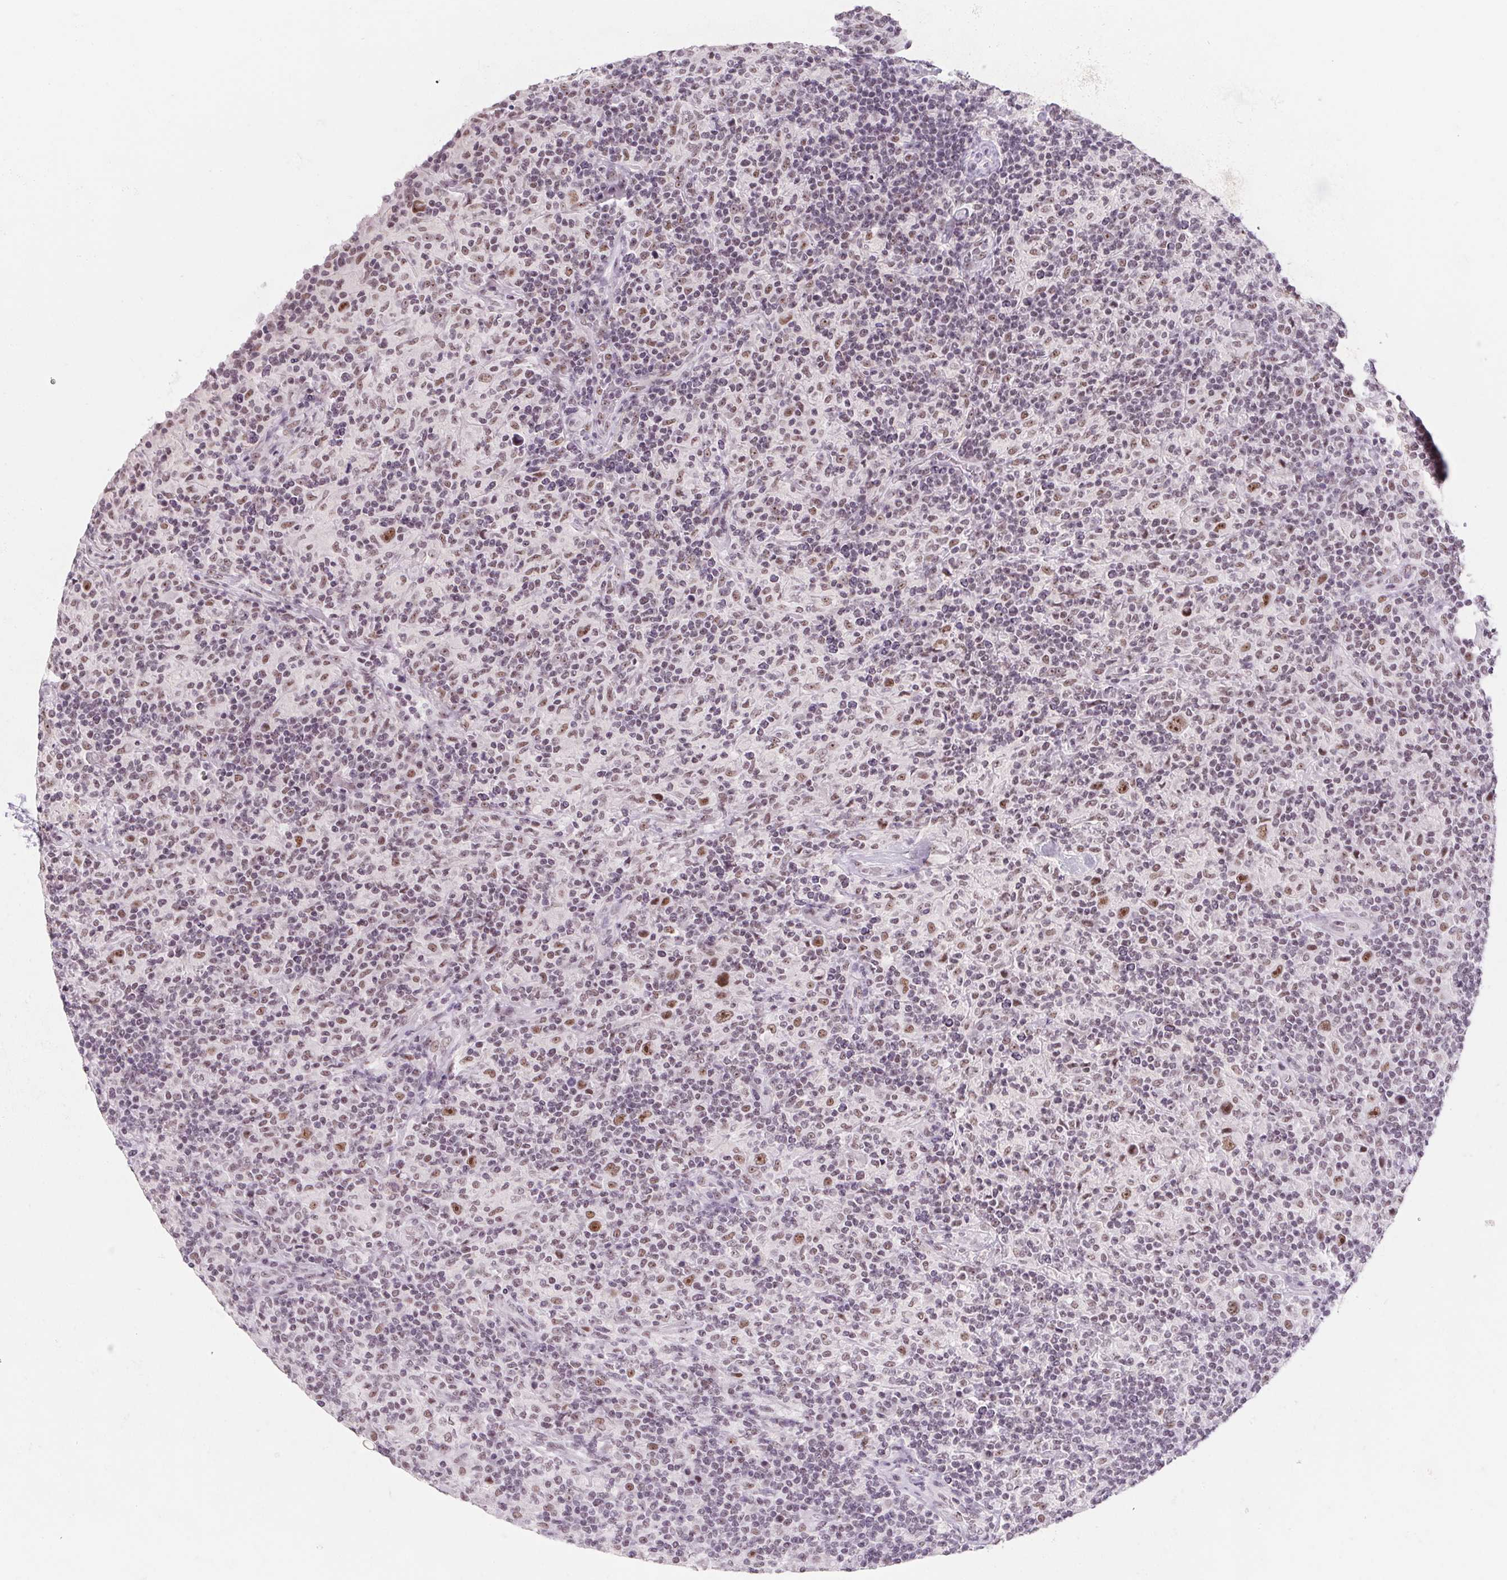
{"staining": {"intensity": "moderate", "quantity": ">75%", "location": "nuclear"}, "tissue": "lymphoma", "cell_type": "Tumor cells", "image_type": "cancer", "snomed": [{"axis": "morphology", "description": "Hodgkin's disease, NOS"}, {"axis": "topography", "description": "Lymph node"}], "caption": "Protein expression by IHC displays moderate nuclear positivity in about >75% of tumor cells in lymphoma.", "gene": "ZIC4", "patient": {"sex": "male", "age": 70}}